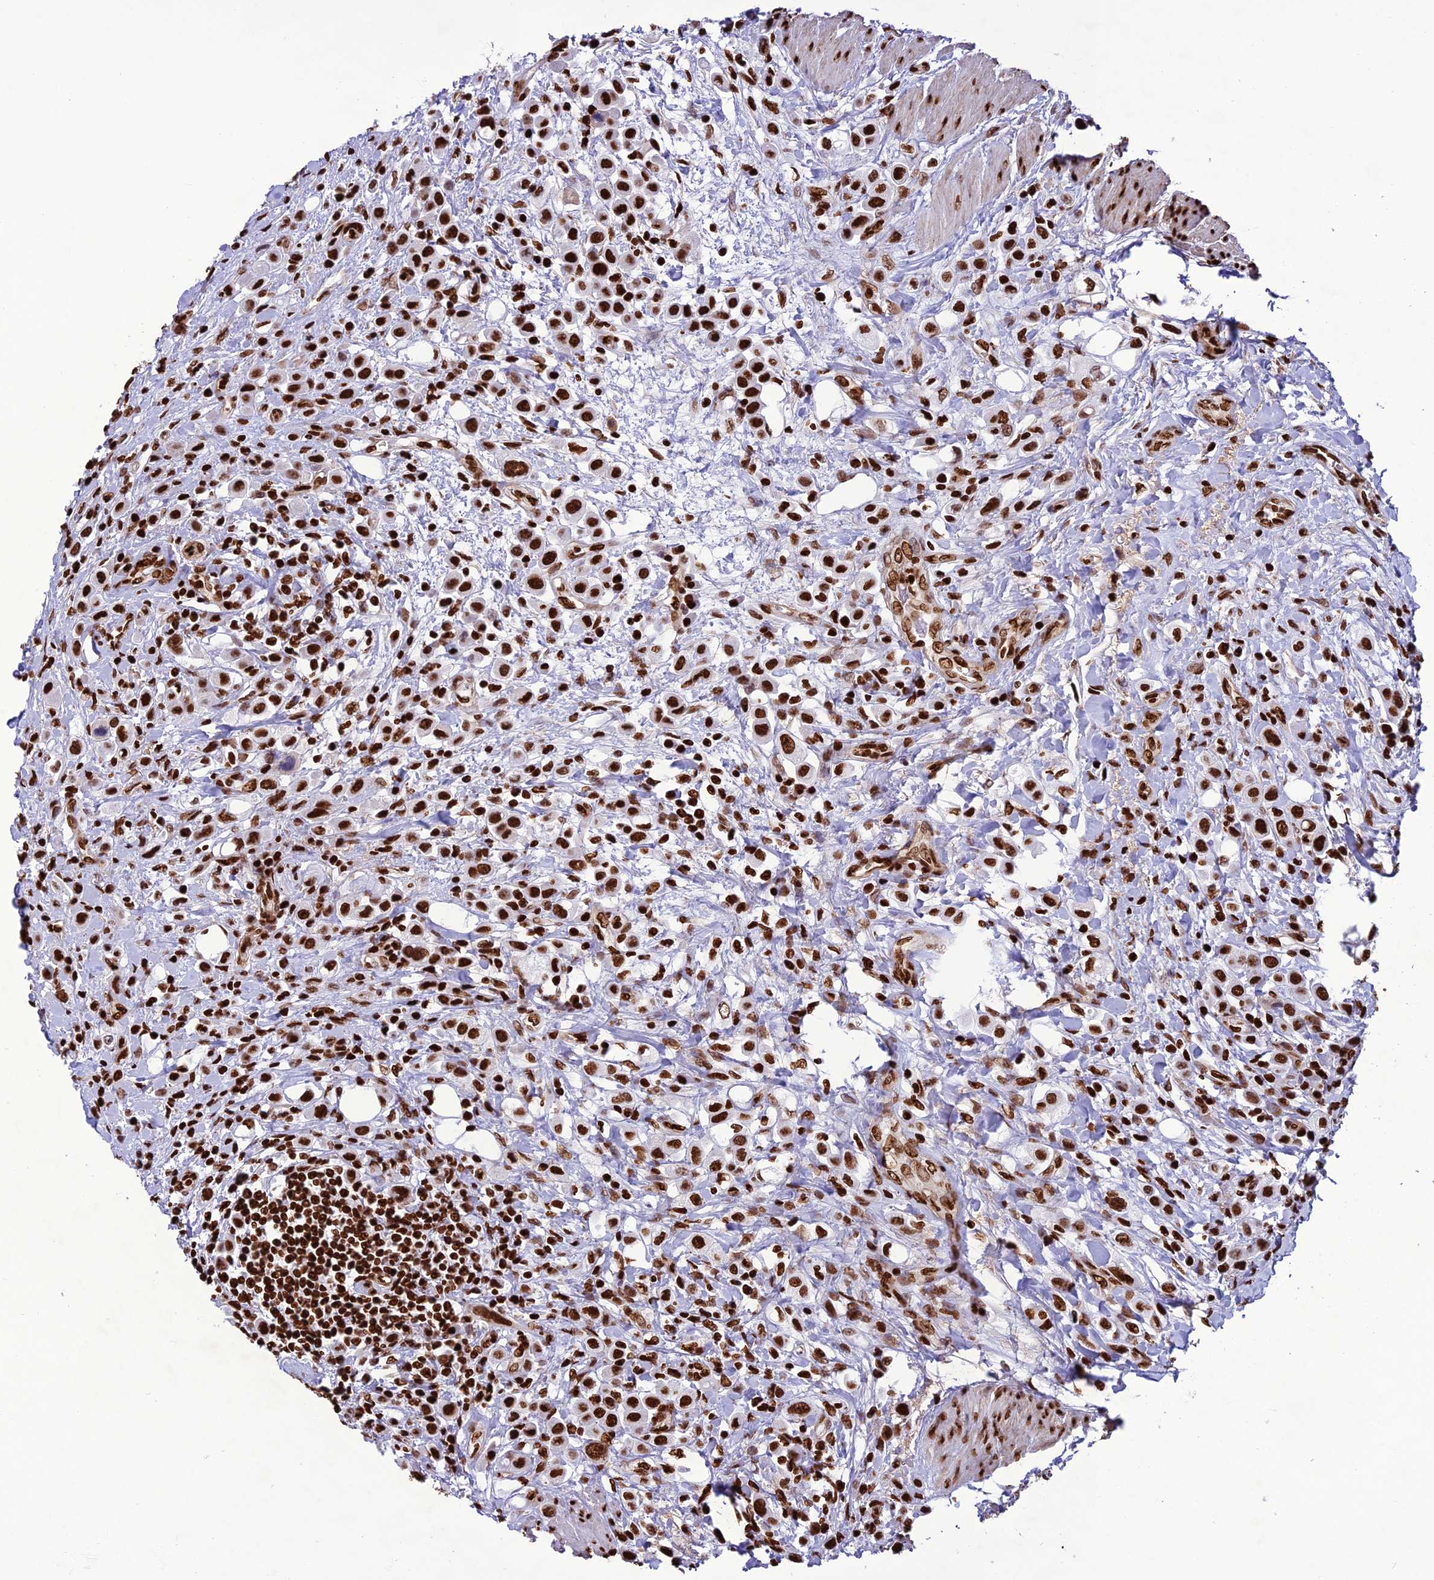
{"staining": {"intensity": "strong", "quantity": ">75%", "location": "nuclear"}, "tissue": "urothelial cancer", "cell_type": "Tumor cells", "image_type": "cancer", "snomed": [{"axis": "morphology", "description": "Urothelial carcinoma, High grade"}, {"axis": "topography", "description": "Urinary bladder"}], "caption": "This histopathology image demonstrates high-grade urothelial carcinoma stained with immunohistochemistry (IHC) to label a protein in brown. The nuclear of tumor cells show strong positivity for the protein. Nuclei are counter-stained blue.", "gene": "INO80E", "patient": {"sex": "male", "age": 50}}